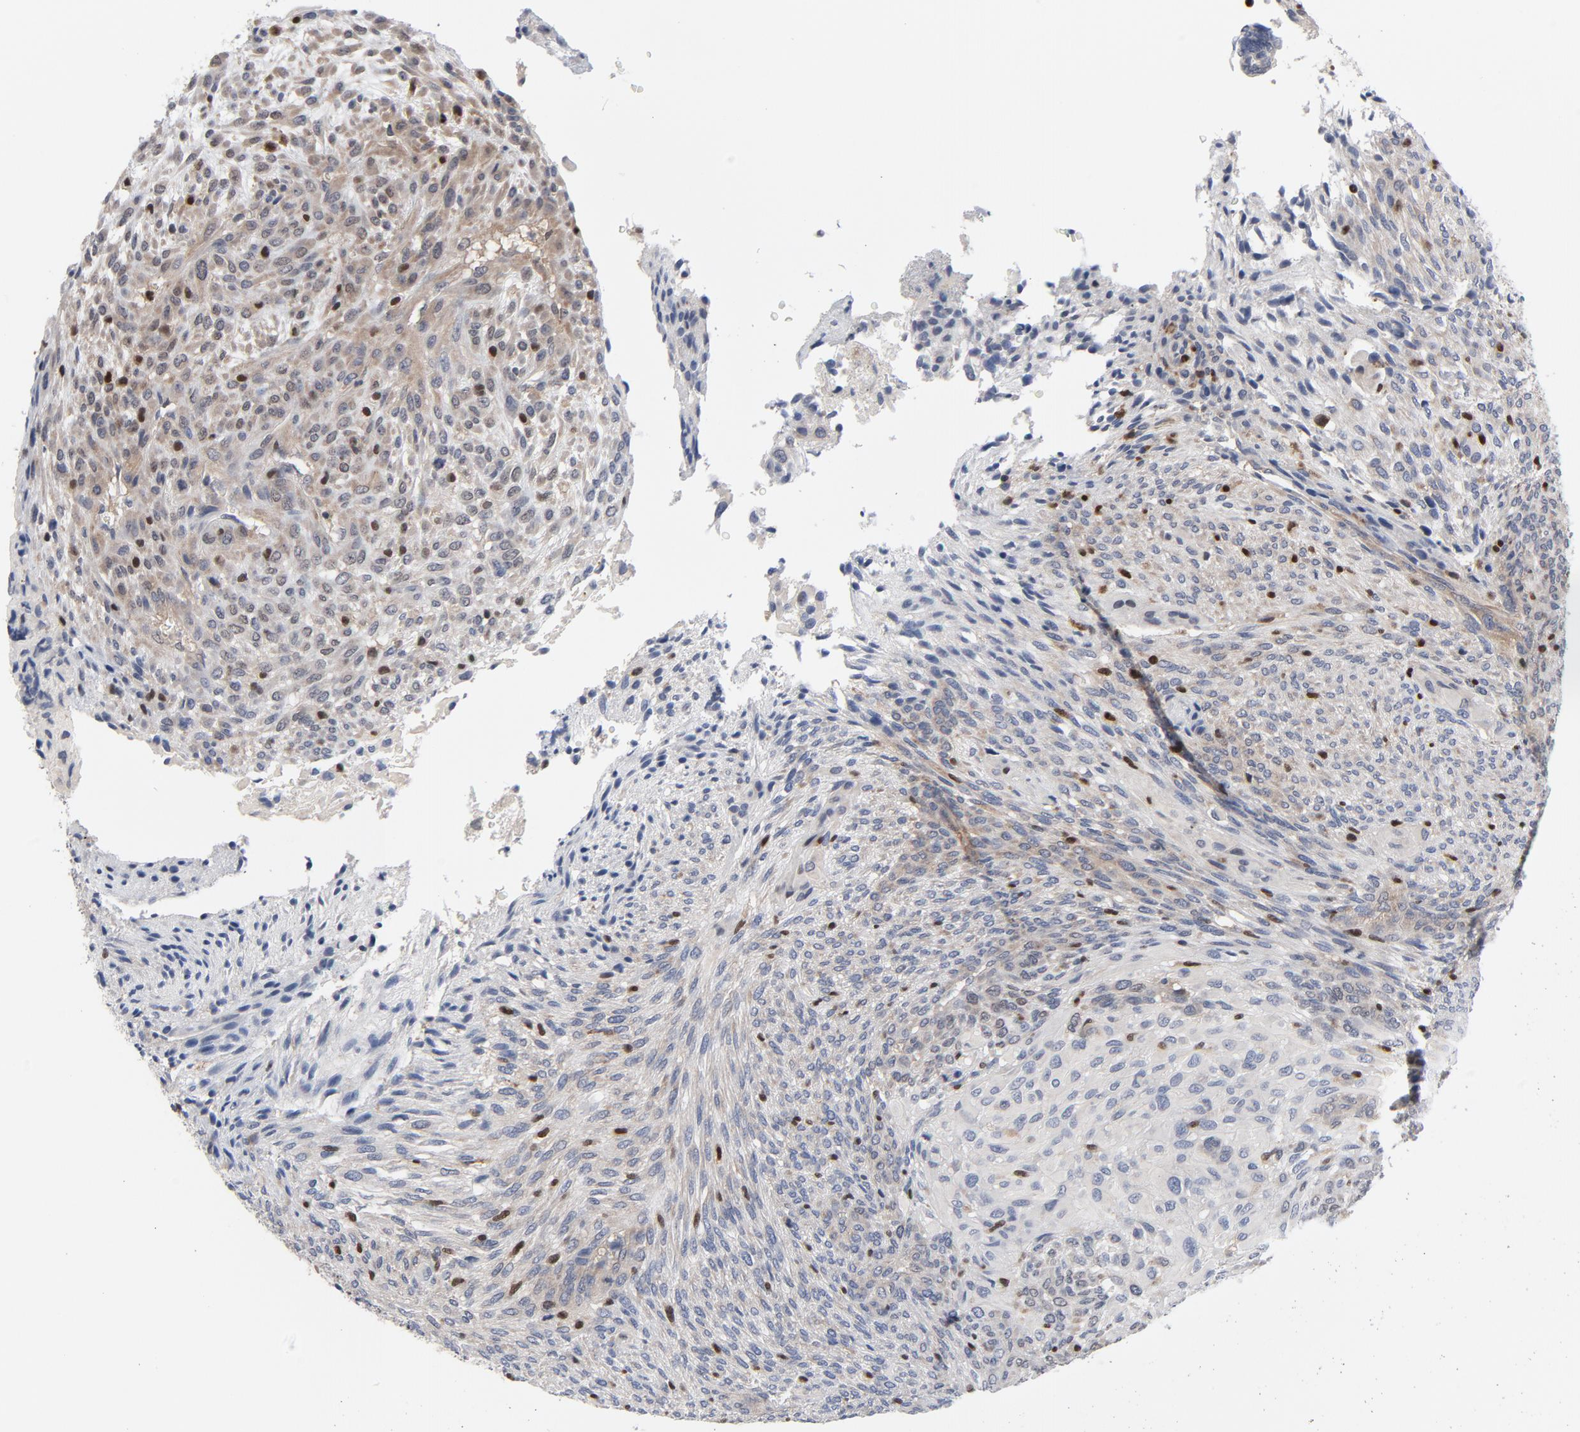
{"staining": {"intensity": "weak", "quantity": "25%-75%", "location": "cytoplasmic/membranous"}, "tissue": "glioma", "cell_type": "Tumor cells", "image_type": "cancer", "snomed": [{"axis": "morphology", "description": "Glioma, malignant, High grade"}, {"axis": "topography", "description": "Cerebral cortex"}], "caption": "DAB immunohistochemical staining of glioma displays weak cytoplasmic/membranous protein expression in approximately 25%-75% of tumor cells. The staining is performed using DAB brown chromogen to label protein expression. The nuclei are counter-stained blue using hematoxylin.", "gene": "NFKB1", "patient": {"sex": "female", "age": 55}}